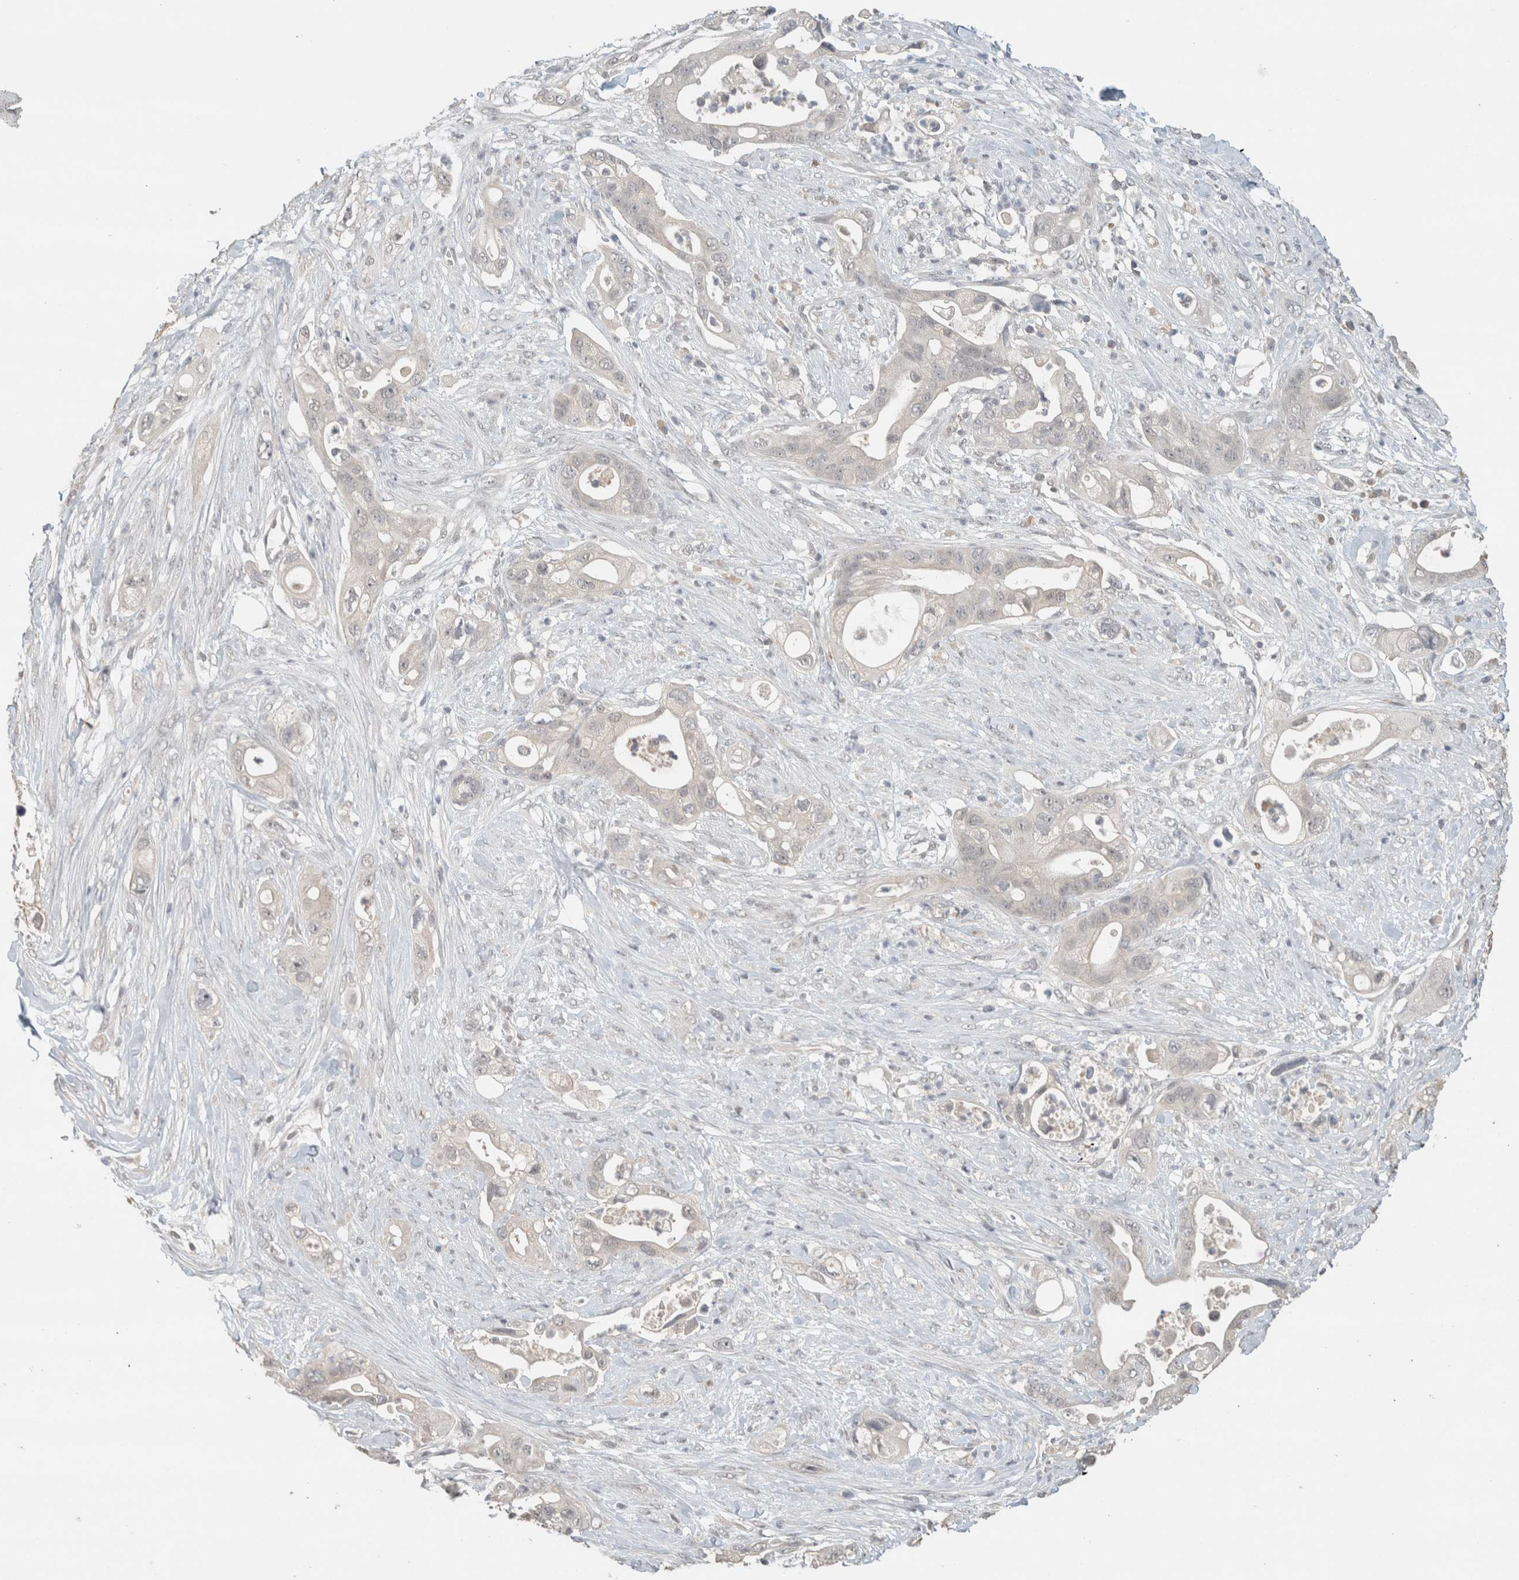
{"staining": {"intensity": "negative", "quantity": "none", "location": "none"}, "tissue": "pancreatic cancer", "cell_type": "Tumor cells", "image_type": "cancer", "snomed": [{"axis": "morphology", "description": "Adenocarcinoma, NOS"}, {"axis": "topography", "description": "Pancreas"}], "caption": "Tumor cells show no significant staining in pancreatic cancer.", "gene": "TRAT1", "patient": {"sex": "male", "age": 53}}